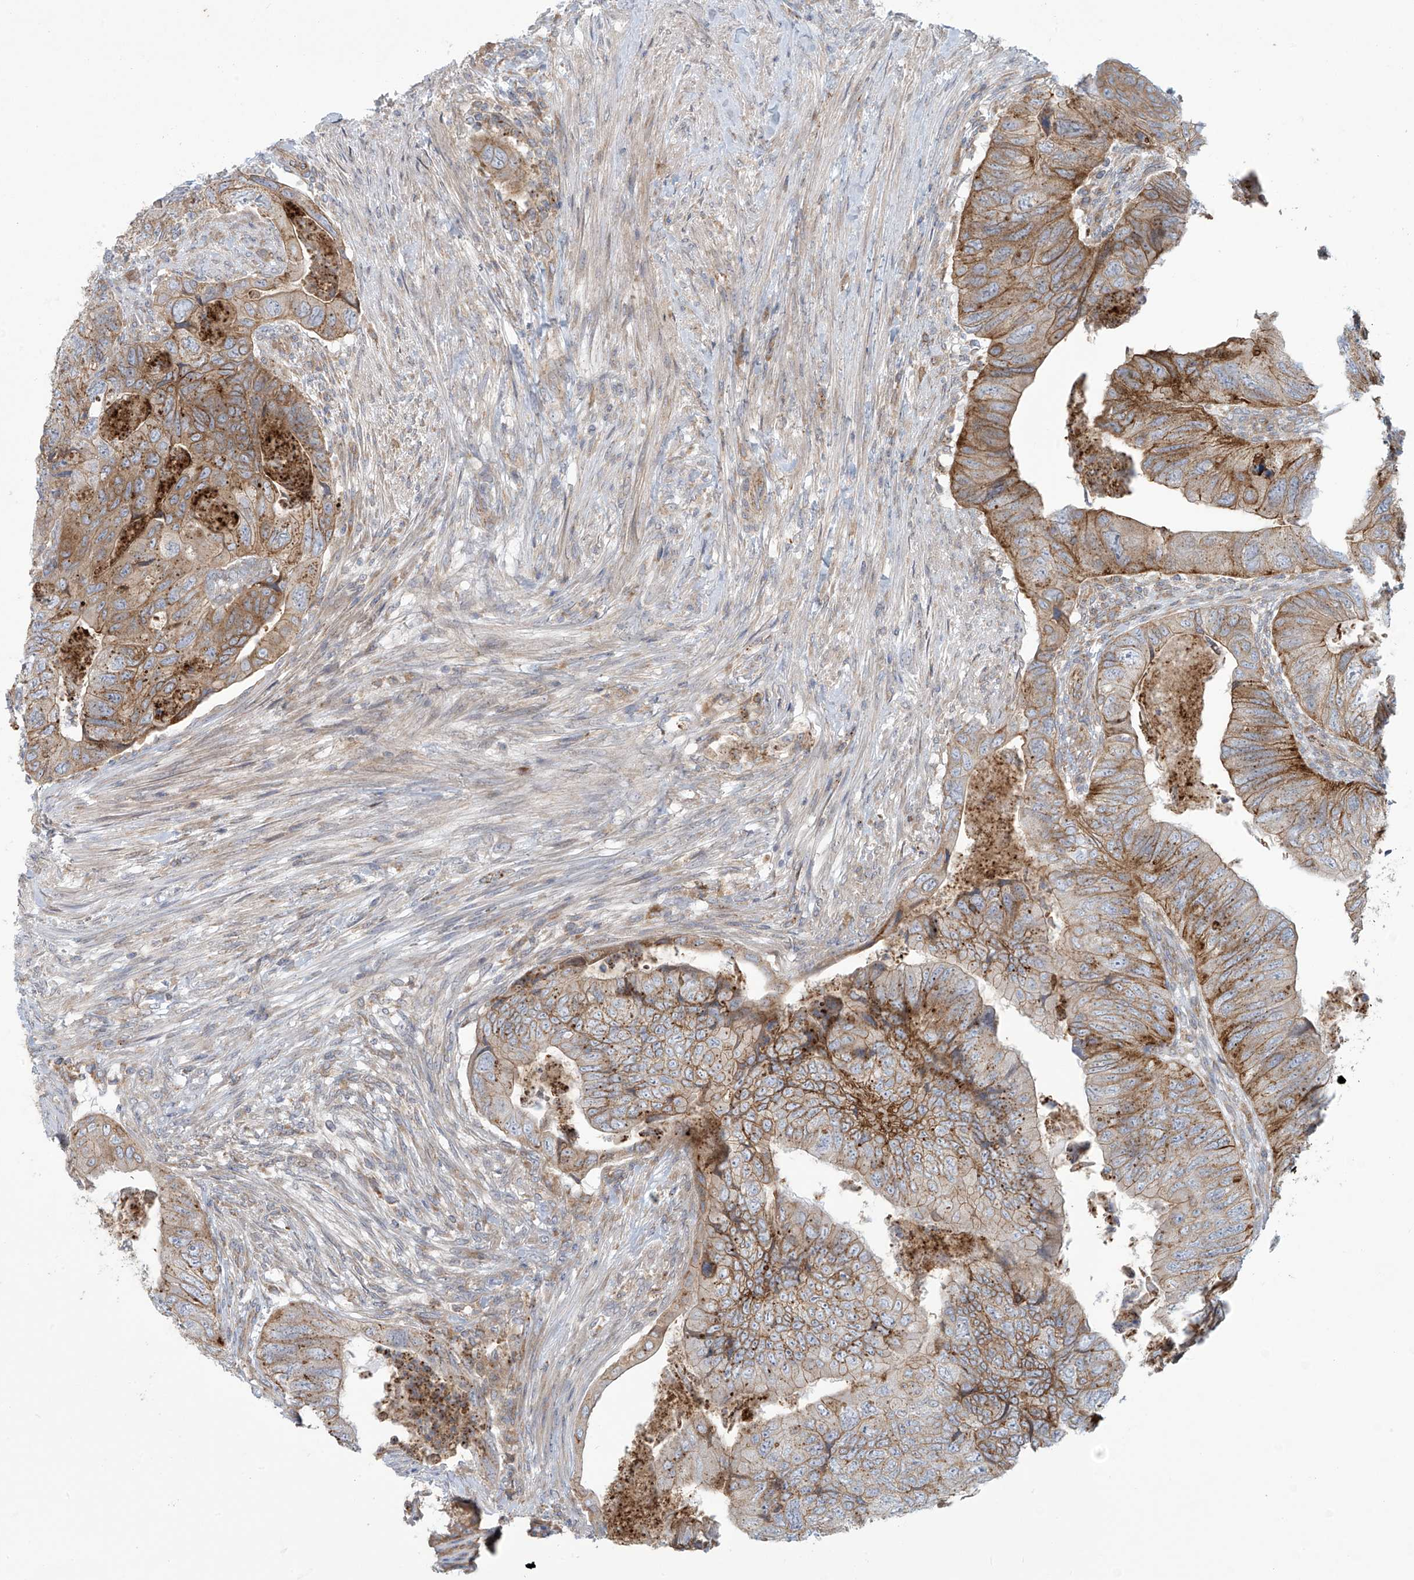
{"staining": {"intensity": "moderate", "quantity": "25%-75%", "location": "cytoplasmic/membranous"}, "tissue": "colorectal cancer", "cell_type": "Tumor cells", "image_type": "cancer", "snomed": [{"axis": "morphology", "description": "Adenocarcinoma, NOS"}, {"axis": "topography", "description": "Rectum"}], "caption": "Colorectal cancer was stained to show a protein in brown. There is medium levels of moderate cytoplasmic/membranous staining in about 25%-75% of tumor cells.", "gene": "LZTS3", "patient": {"sex": "male", "age": 63}}